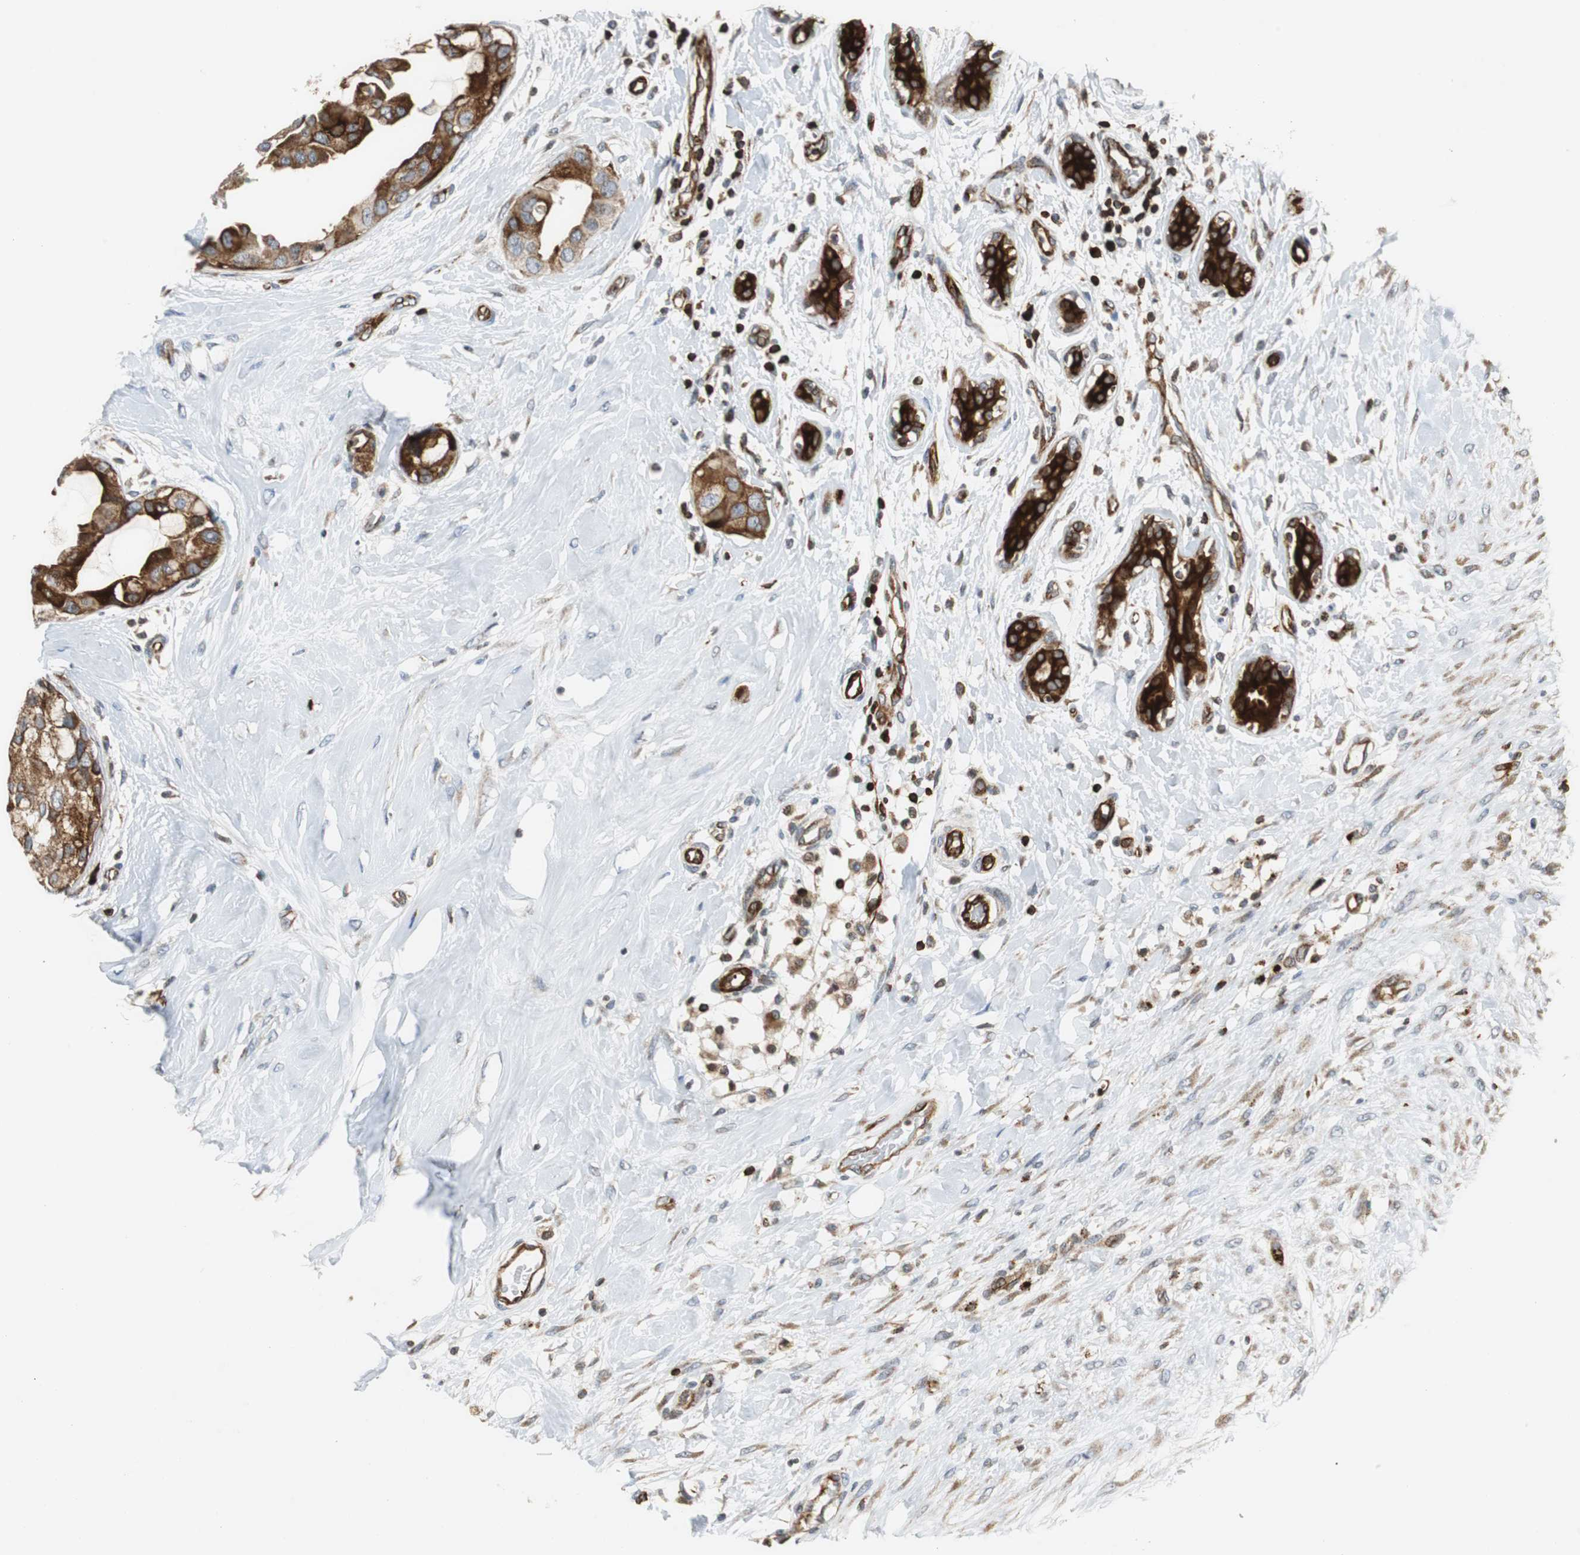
{"staining": {"intensity": "strong", "quantity": ">75%", "location": "cytoplasmic/membranous"}, "tissue": "breast cancer", "cell_type": "Tumor cells", "image_type": "cancer", "snomed": [{"axis": "morphology", "description": "Duct carcinoma"}, {"axis": "topography", "description": "Breast"}], "caption": "Immunohistochemical staining of breast cancer displays high levels of strong cytoplasmic/membranous expression in about >75% of tumor cells. (Brightfield microscopy of DAB IHC at high magnification).", "gene": "TUBA4A", "patient": {"sex": "female", "age": 40}}